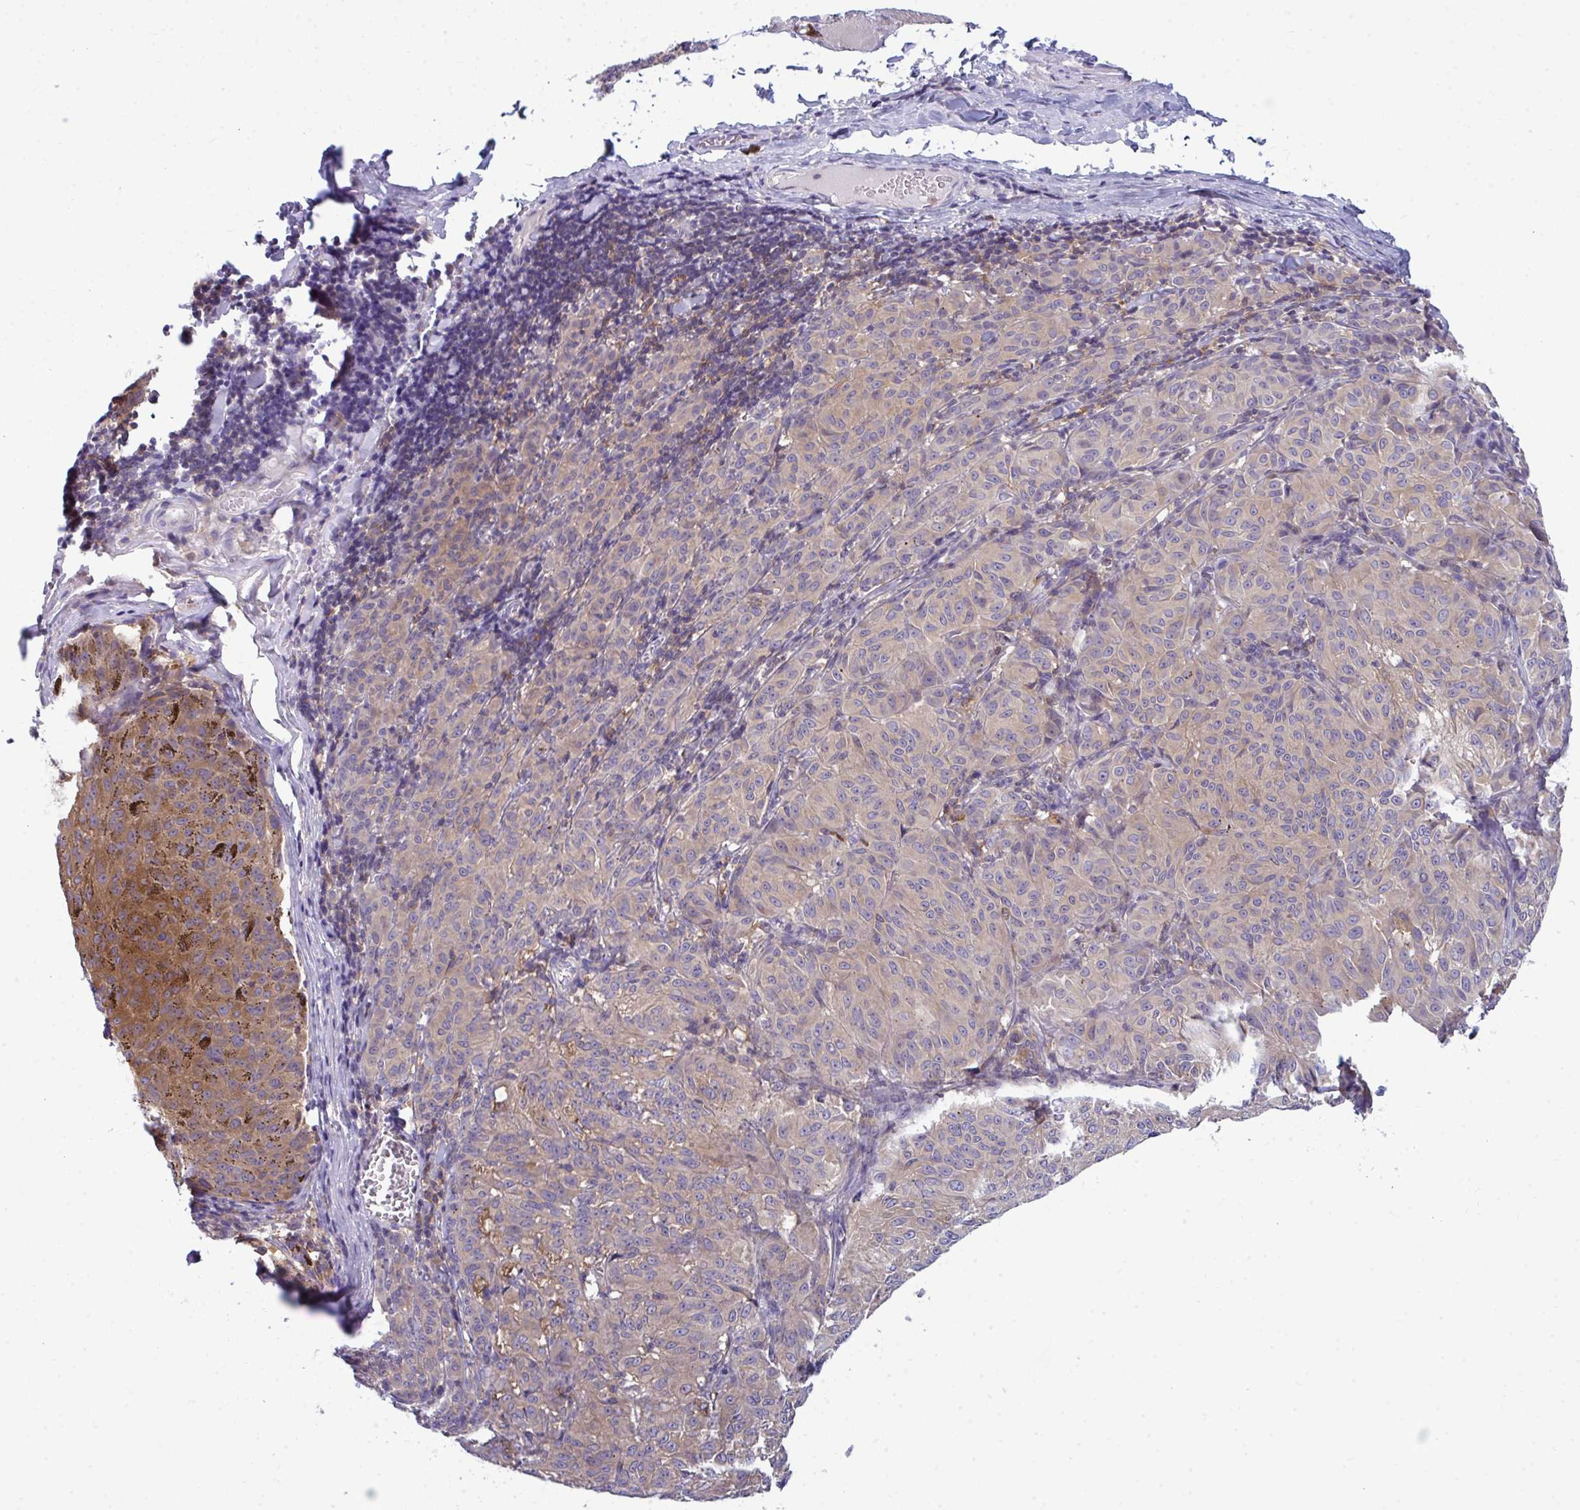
{"staining": {"intensity": "moderate", "quantity": "<25%", "location": "cytoplasmic/membranous"}, "tissue": "melanoma", "cell_type": "Tumor cells", "image_type": "cancer", "snomed": [{"axis": "morphology", "description": "Malignant melanoma, NOS"}, {"axis": "topography", "description": "Skin"}], "caption": "Human melanoma stained for a protein (brown) exhibits moderate cytoplasmic/membranous positive positivity in approximately <25% of tumor cells.", "gene": "SLC30A6", "patient": {"sex": "female", "age": 72}}